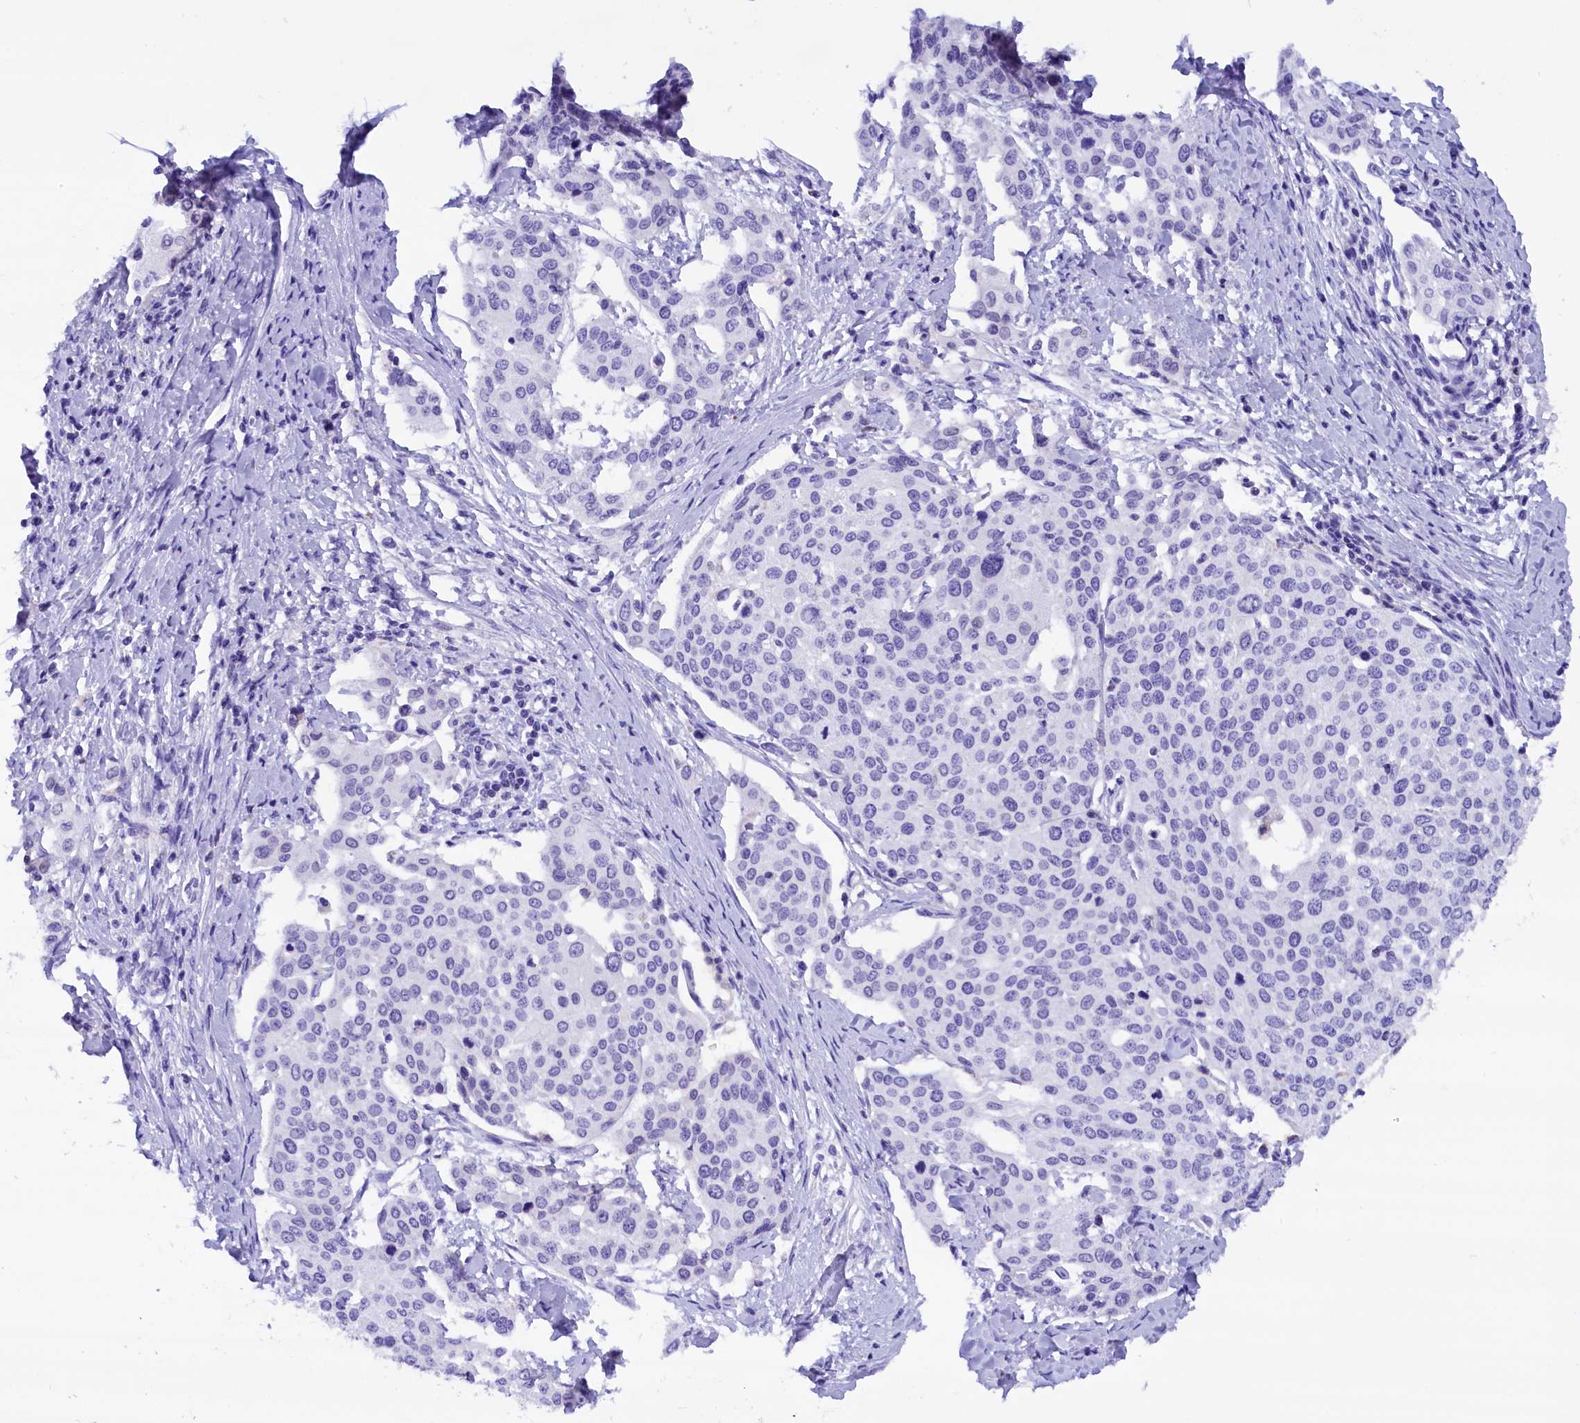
{"staining": {"intensity": "negative", "quantity": "none", "location": "none"}, "tissue": "cervical cancer", "cell_type": "Tumor cells", "image_type": "cancer", "snomed": [{"axis": "morphology", "description": "Squamous cell carcinoma, NOS"}, {"axis": "topography", "description": "Cervix"}], "caption": "This micrograph is of cervical cancer stained with immunohistochemistry (IHC) to label a protein in brown with the nuclei are counter-stained blue. There is no staining in tumor cells. (Stains: DAB (3,3'-diaminobenzidine) immunohistochemistry with hematoxylin counter stain, Microscopy: brightfield microscopy at high magnification).", "gene": "ABAT", "patient": {"sex": "female", "age": 44}}